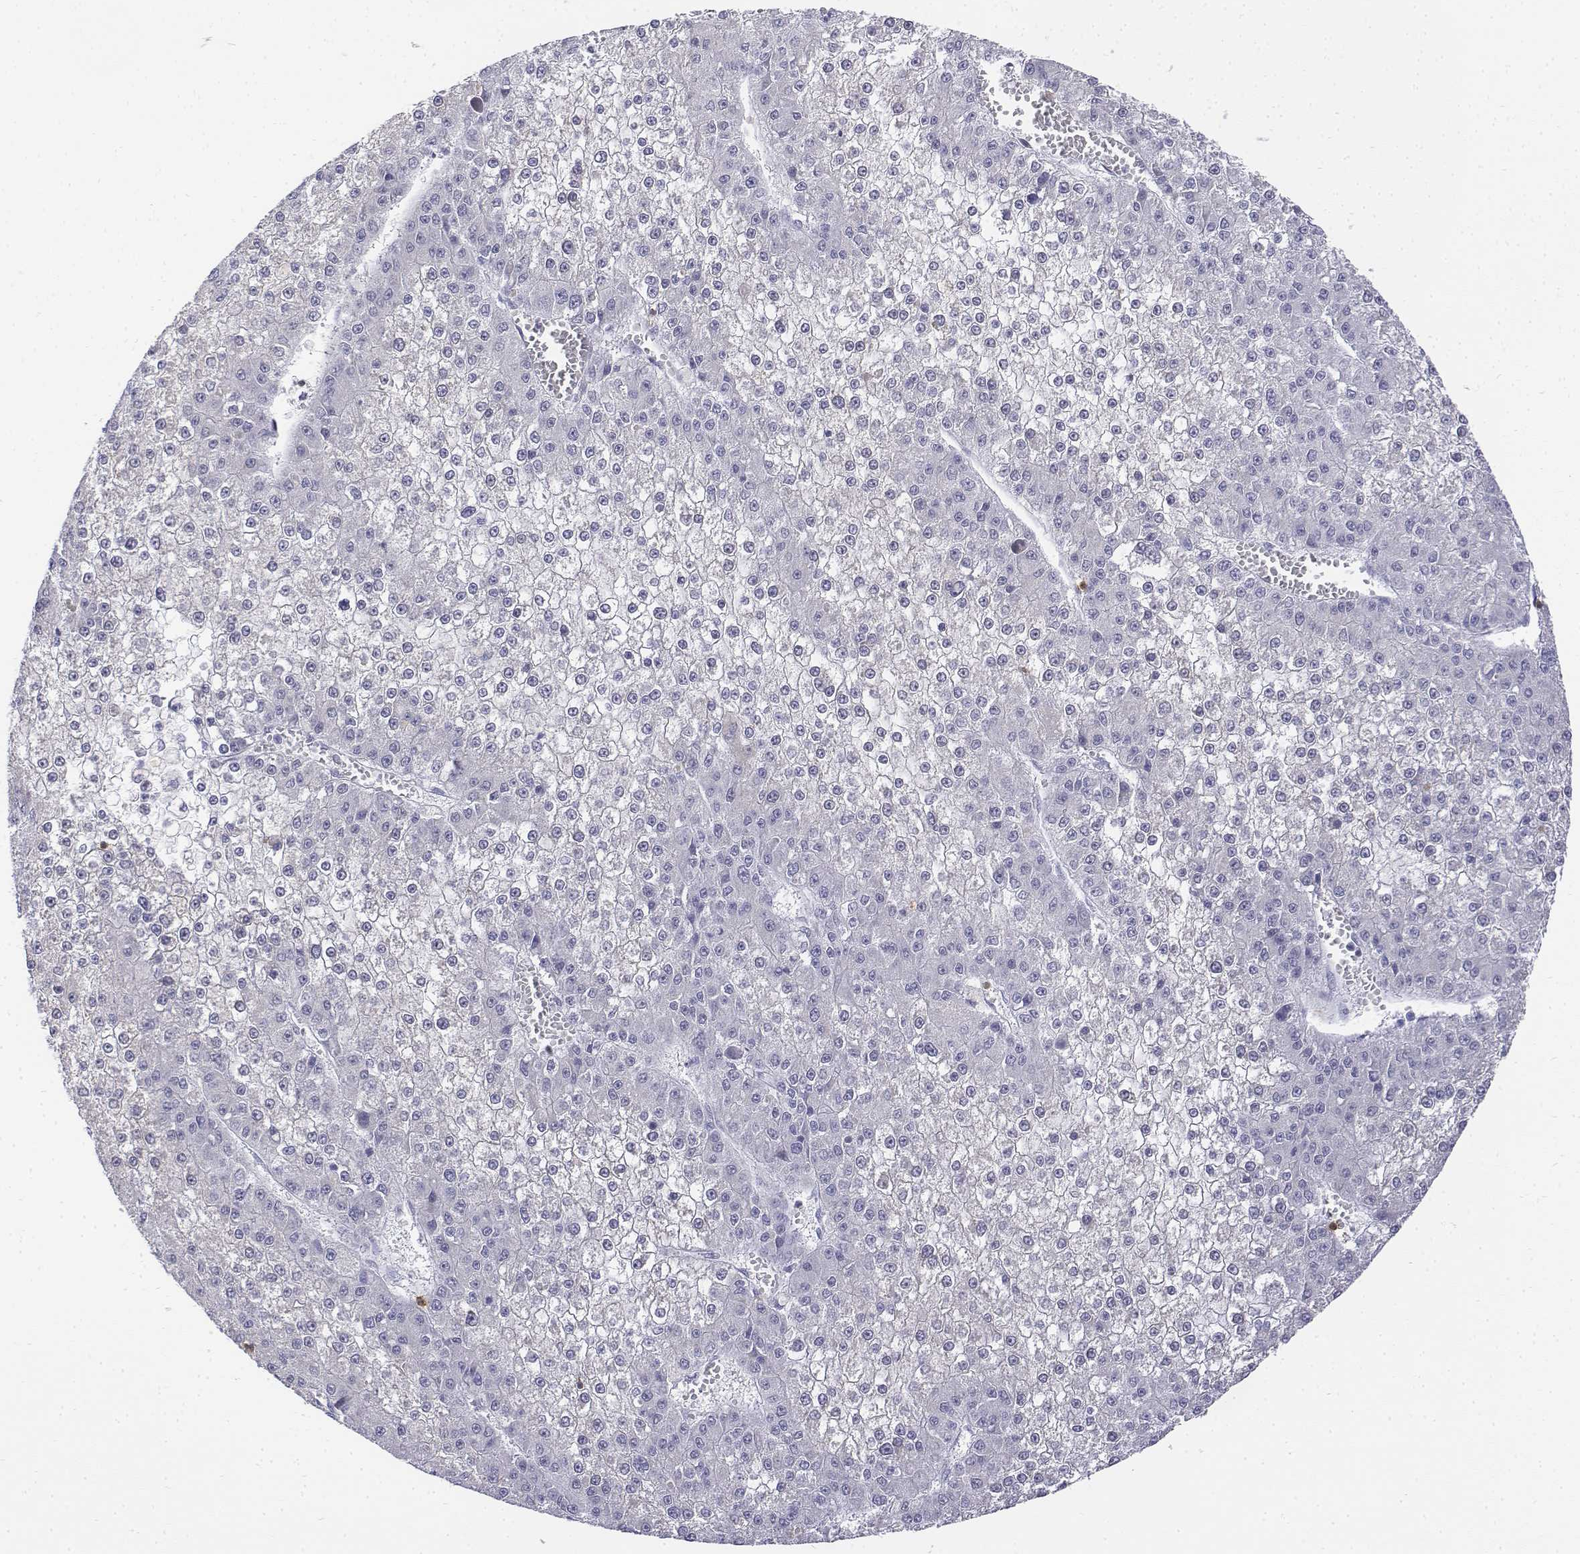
{"staining": {"intensity": "negative", "quantity": "none", "location": "none"}, "tissue": "liver cancer", "cell_type": "Tumor cells", "image_type": "cancer", "snomed": [{"axis": "morphology", "description": "Carcinoma, Hepatocellular, NOS"}, {"axis": "topography", "description": "Liver"}], "caption": "The image exhibits no significant expression in tumor cells of liver cancer.", "gene": "CD3E", "patient": {"sex": "female", "age": 73}}